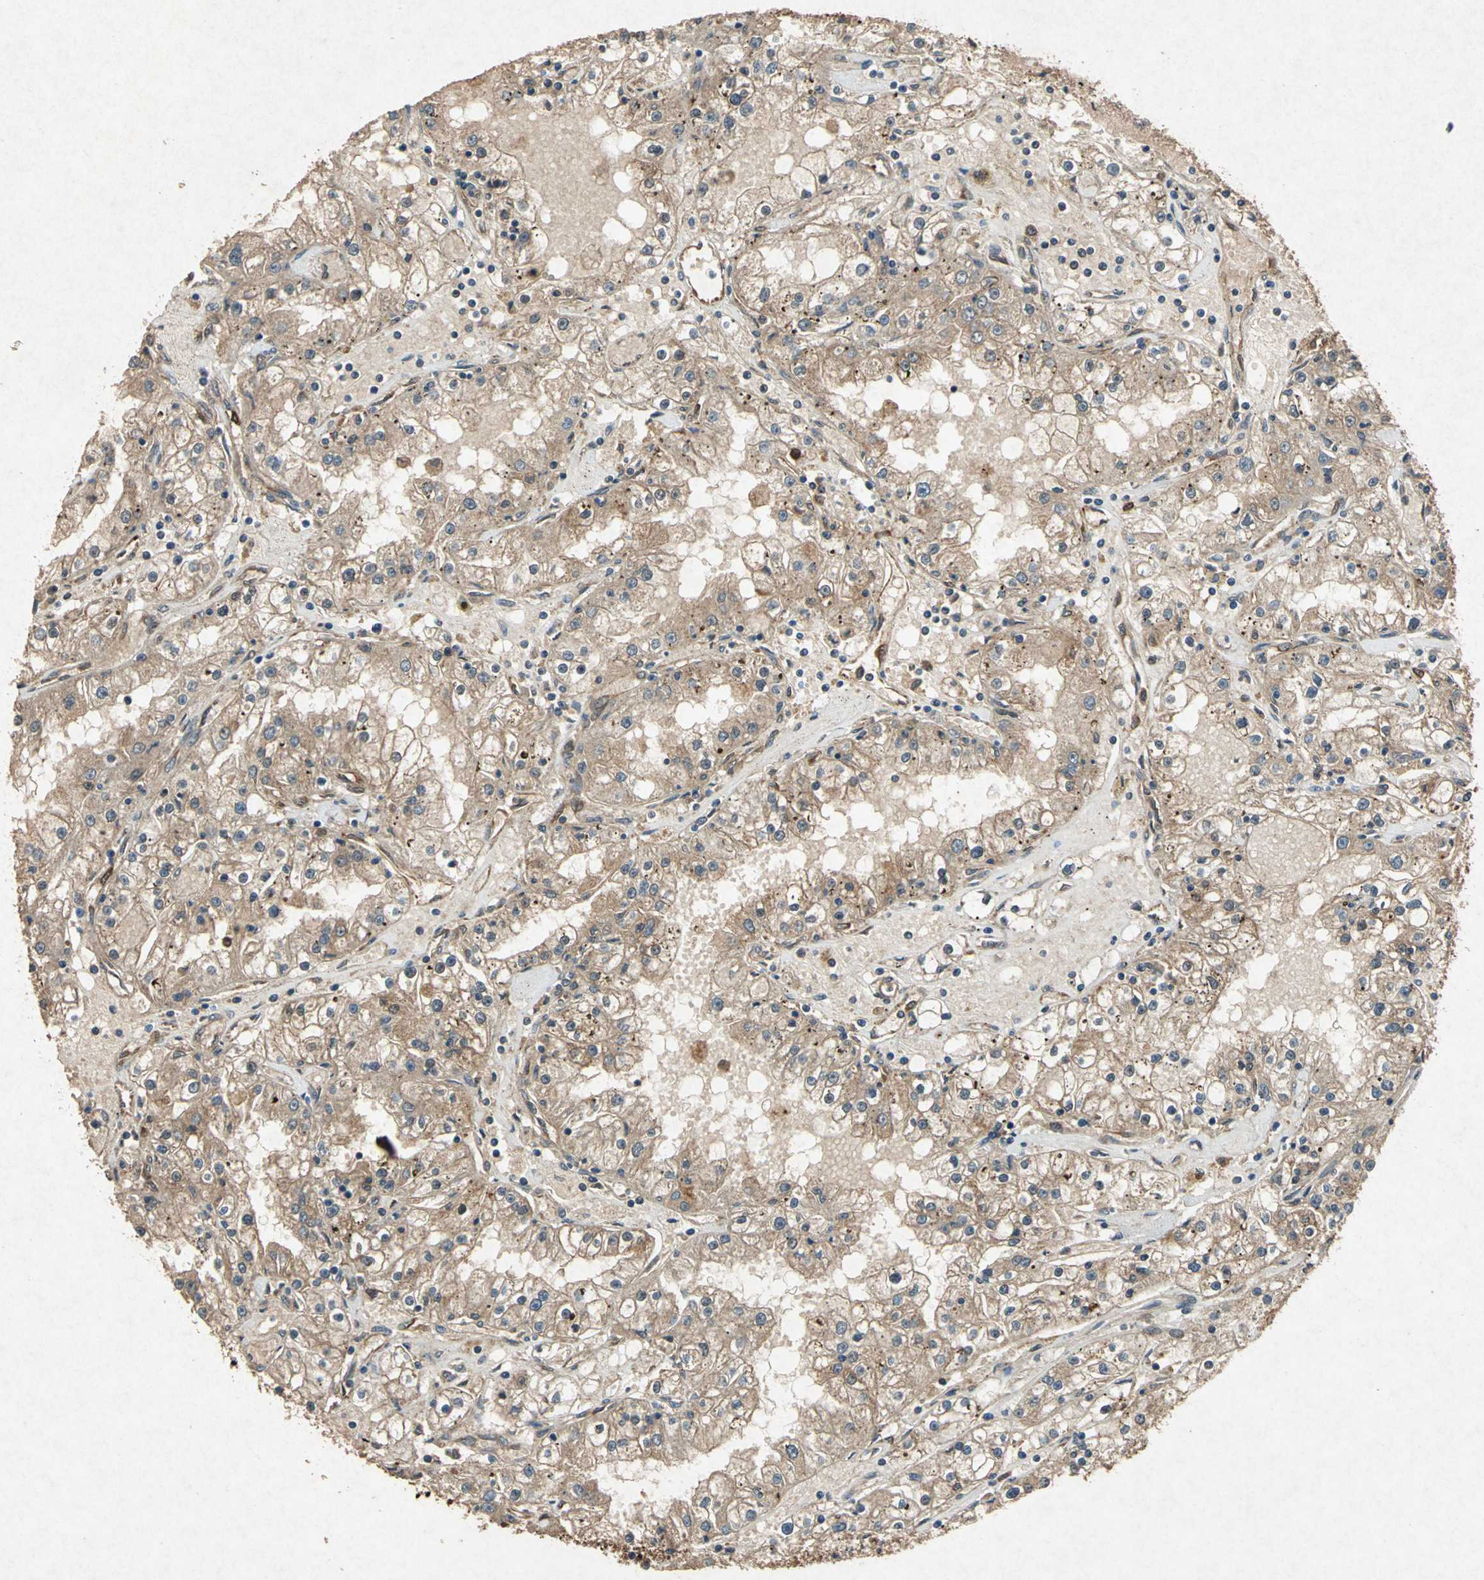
{"staining": {"intensity": "moderate", "quantity": ">75%", "location": "cytoplasmic/membranous"}, "tissue": "renal cancer", "cell_type": "Tumor cells", "image_type": "cancer", "snomed": [{"axis": "morphology", "description": "Adenocarcinoma, NOS"}, {"axis": "topography", "description": "Kidney"}], "caption": "The image shows immunohistochemical staining of renal adenocarcinoma. There is moderate cytoplasmic/membranous staining is present in about >75% of tumor cells.", "gene": "HSP90AB1", "patient": {"sex": "male", "age": 56}}